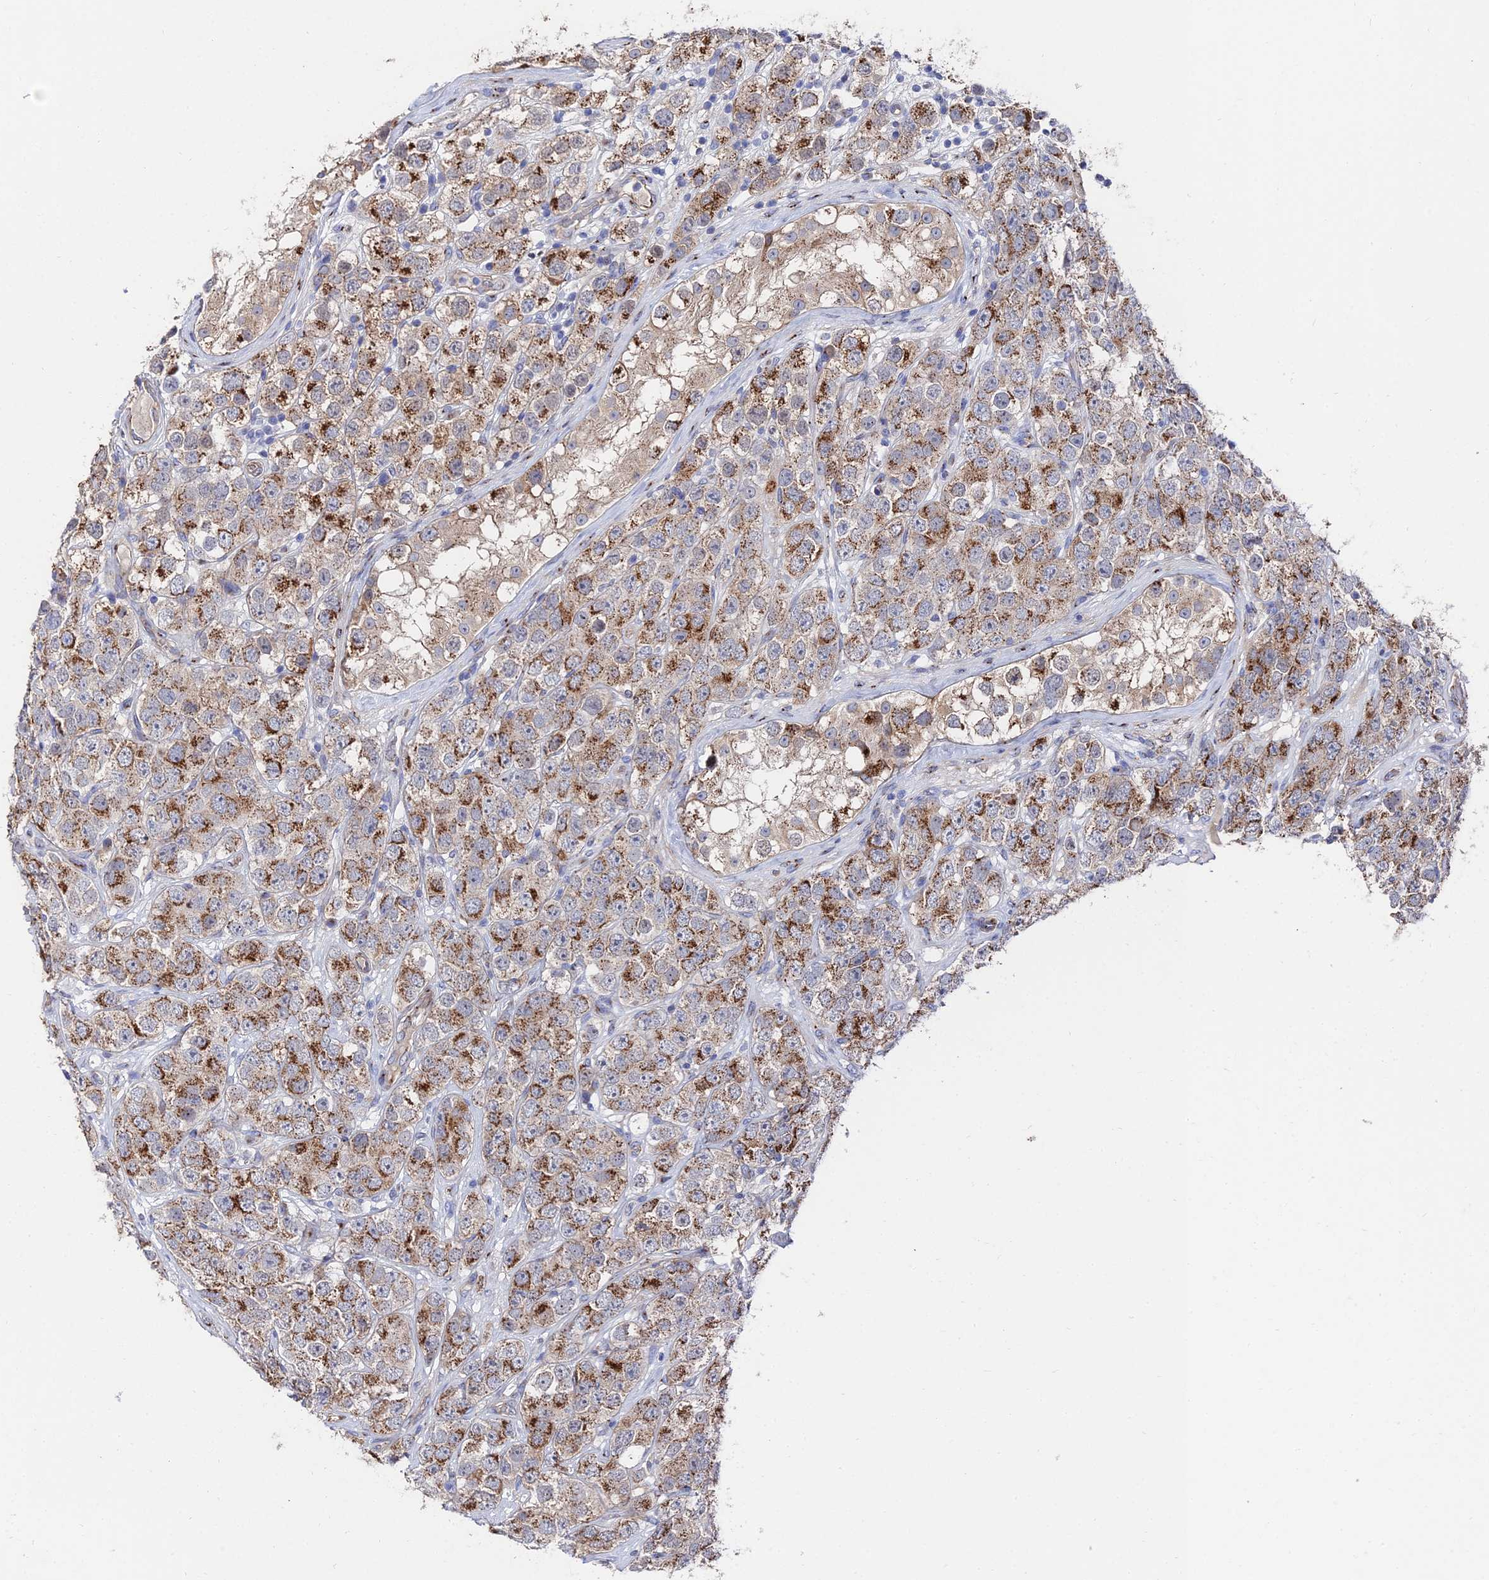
{"staining": {"intensity": "moderate", "quantity": ">75%", "location": "cytoplasmic/membranous"}, "tissue": "testis cancer", "cell_type": "Tumor cells", "image_type": "cancer", "snomed": [{"axis": "morphology", "description": "Seminoma, NOS"}, {"axis": "topography", "description": "Testis"}], "caption": "Seminoma (testis) tissue demonstrates moderate cytoplasmic/membranous staining in about >75% of tumor cells, visualized by immunohistochemistry. (DAB (3,3'-diaminobenzidine) IHC, brown staining for protein, blue staining for nuclei).", "gene": "BORCS8", "patient": {"sex": "male", "age": 28}}